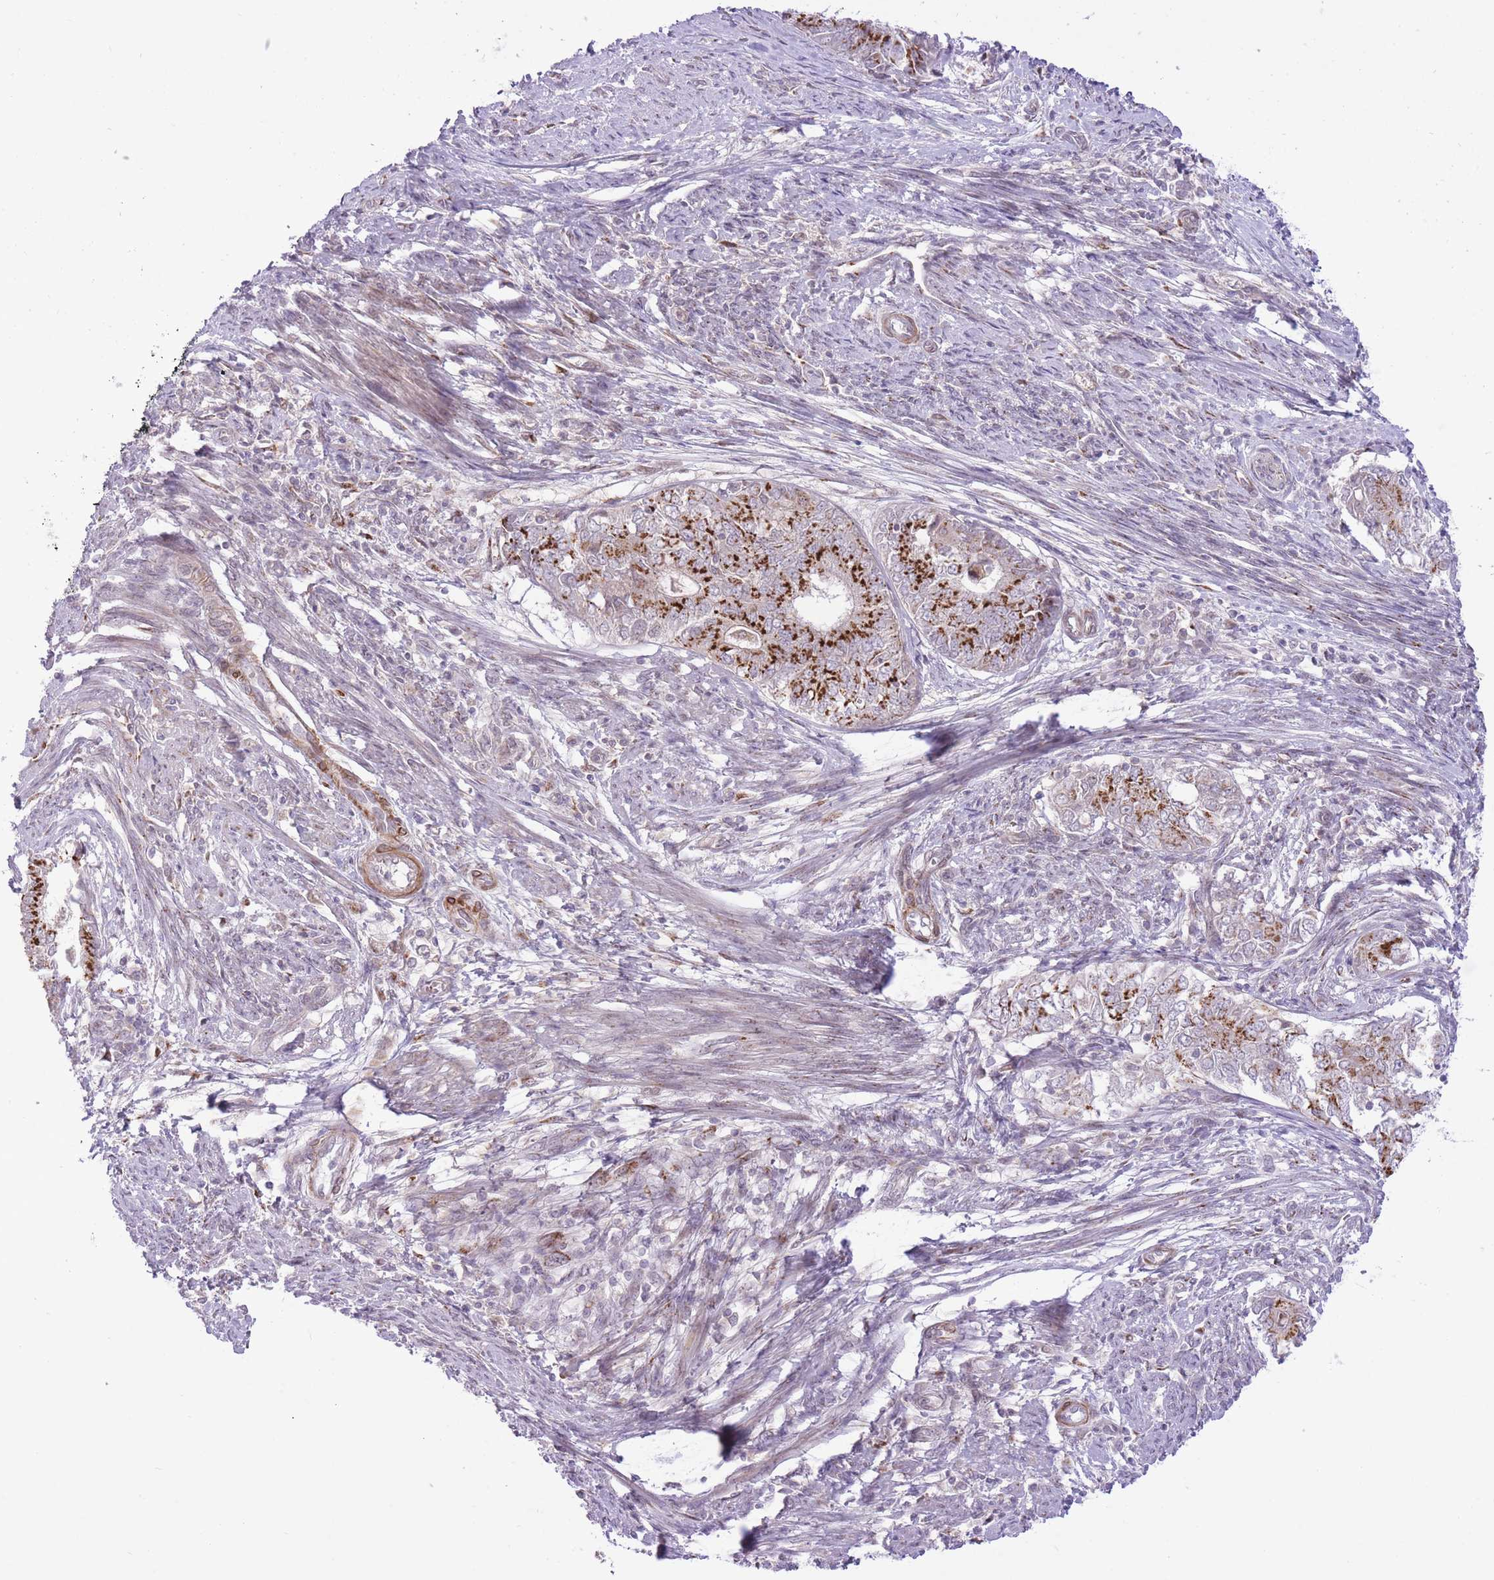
{"staining": {"intensity": "strong", "quantity": ">75%", "location": "cytoplasmic/membranous"}, "tissue": "endometrial cancer", "cell_type": "Tumor cells", "image_type": "cancer", "snomed": [{"axis": "morphology", "description": "Adenocarcinoma, NOS"}, {"axis": "topography", "description": "Endometrium"}], "caption": "Endometrial cancer (adenocarcinoma) stained for a protein displays strong cytoplasmic/membranous positivity in tumor cells. The protein of interest is stained brown, and the nuclei are stained in blue (DAB (3,3'-diaminobenzidine) IHC with brightfield microscopy, high magnification).", "gene": "ZBED5", "patient": {"sex": "female", "age": 62}}